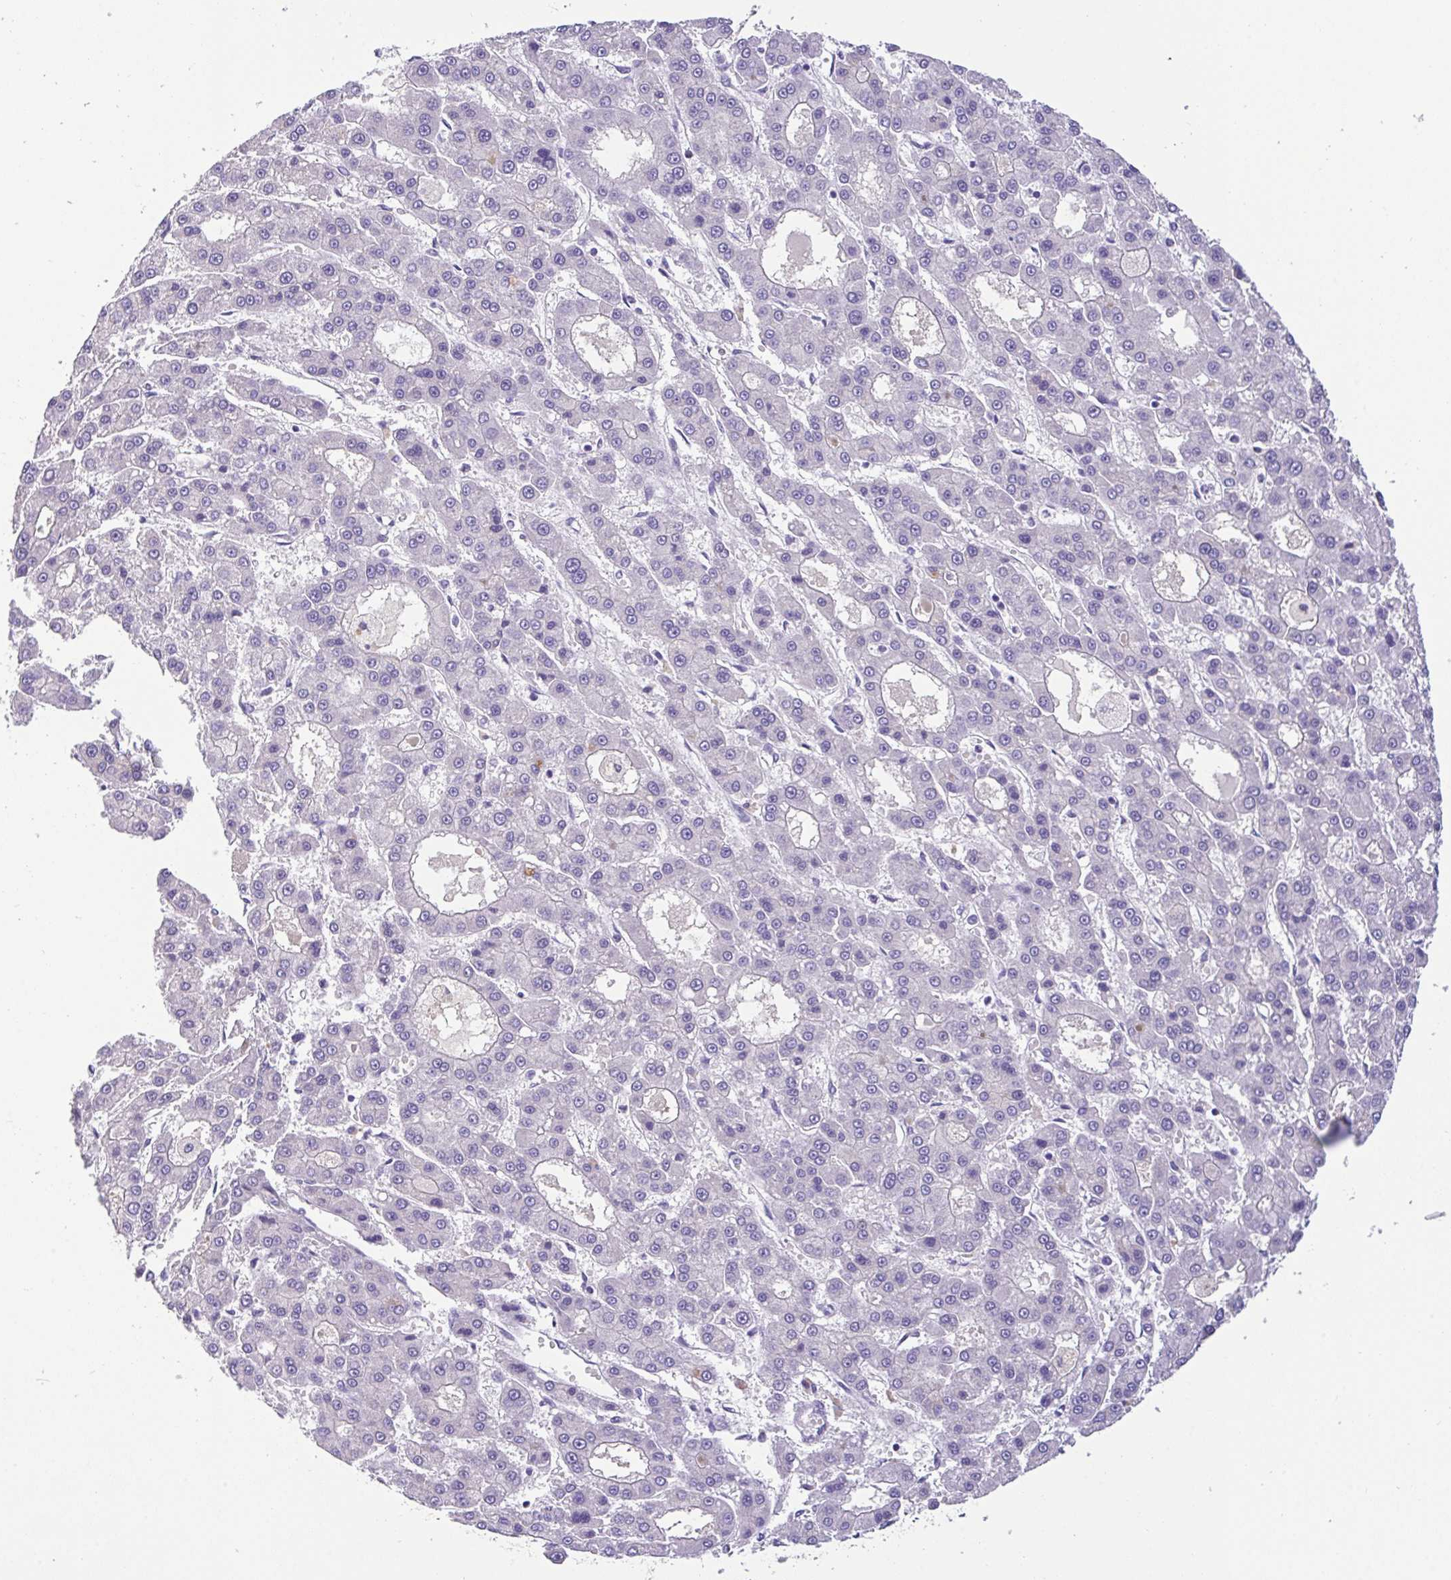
{"staining": {"intensity": "negative", "quantity": "none", "location": "none"}, "tissue": "liver cancer", "cell_type": "Tumor cells", "image_type": "cancer", "snomed": [{"axis": "morphology", "description": "Carcinoma, Hepatocellular, NOS"}, {"axis": "topography", "description": "Liver"}], "caption": "Liver cancer (hepatocellular carcinoma) stained for a protein using immunohistochemistry (IHC) demonstrates no expression tumor cells.", "gene": "FBXL20", "patient": {"sex": "male", "age": 70}}